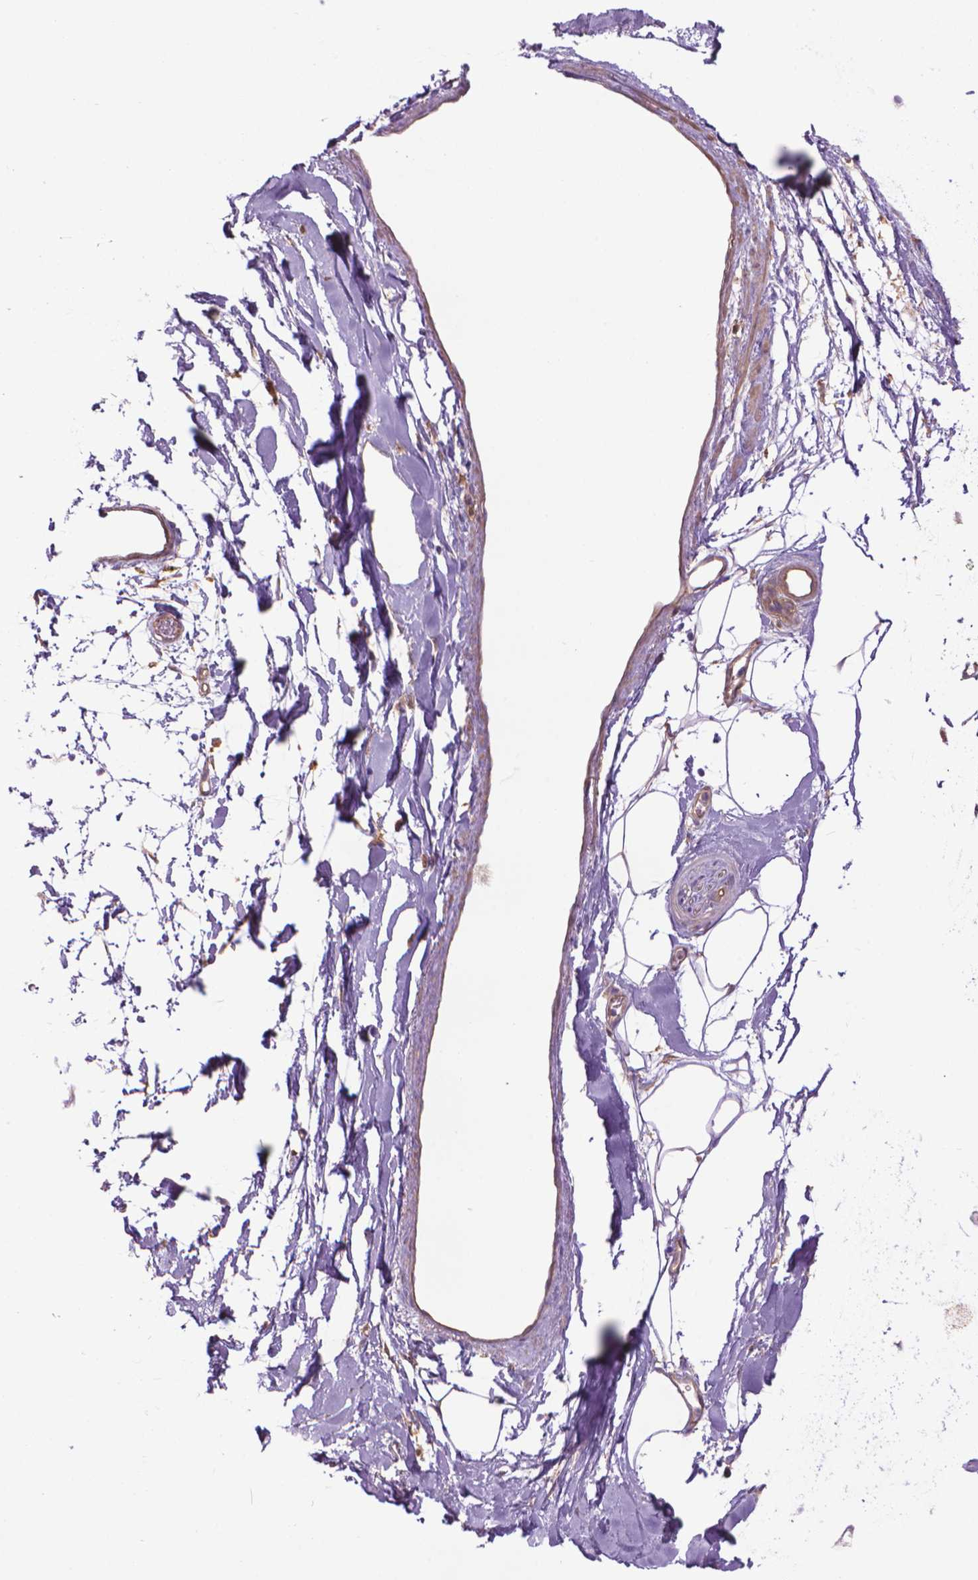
{"staining": {"intensity": "negative", "quantity": "none", "location": "none"}, "tissue": "adipose tissue", "cell_type": "Adipocytes", "image_type": "normal", "snomed": [{"axis": "morphology", "description": "Normal tissue, NOS"}, {"axis": "topography", "description": "Cartilage tissue"}, {"axis": "topography", "description": "Bronchus"}], "caption": "Adipocytes are negative for brown protein staining in benign adipose tissue.", "gene": "CORO1B", "patient": {"sex": "male", "age": 58}}